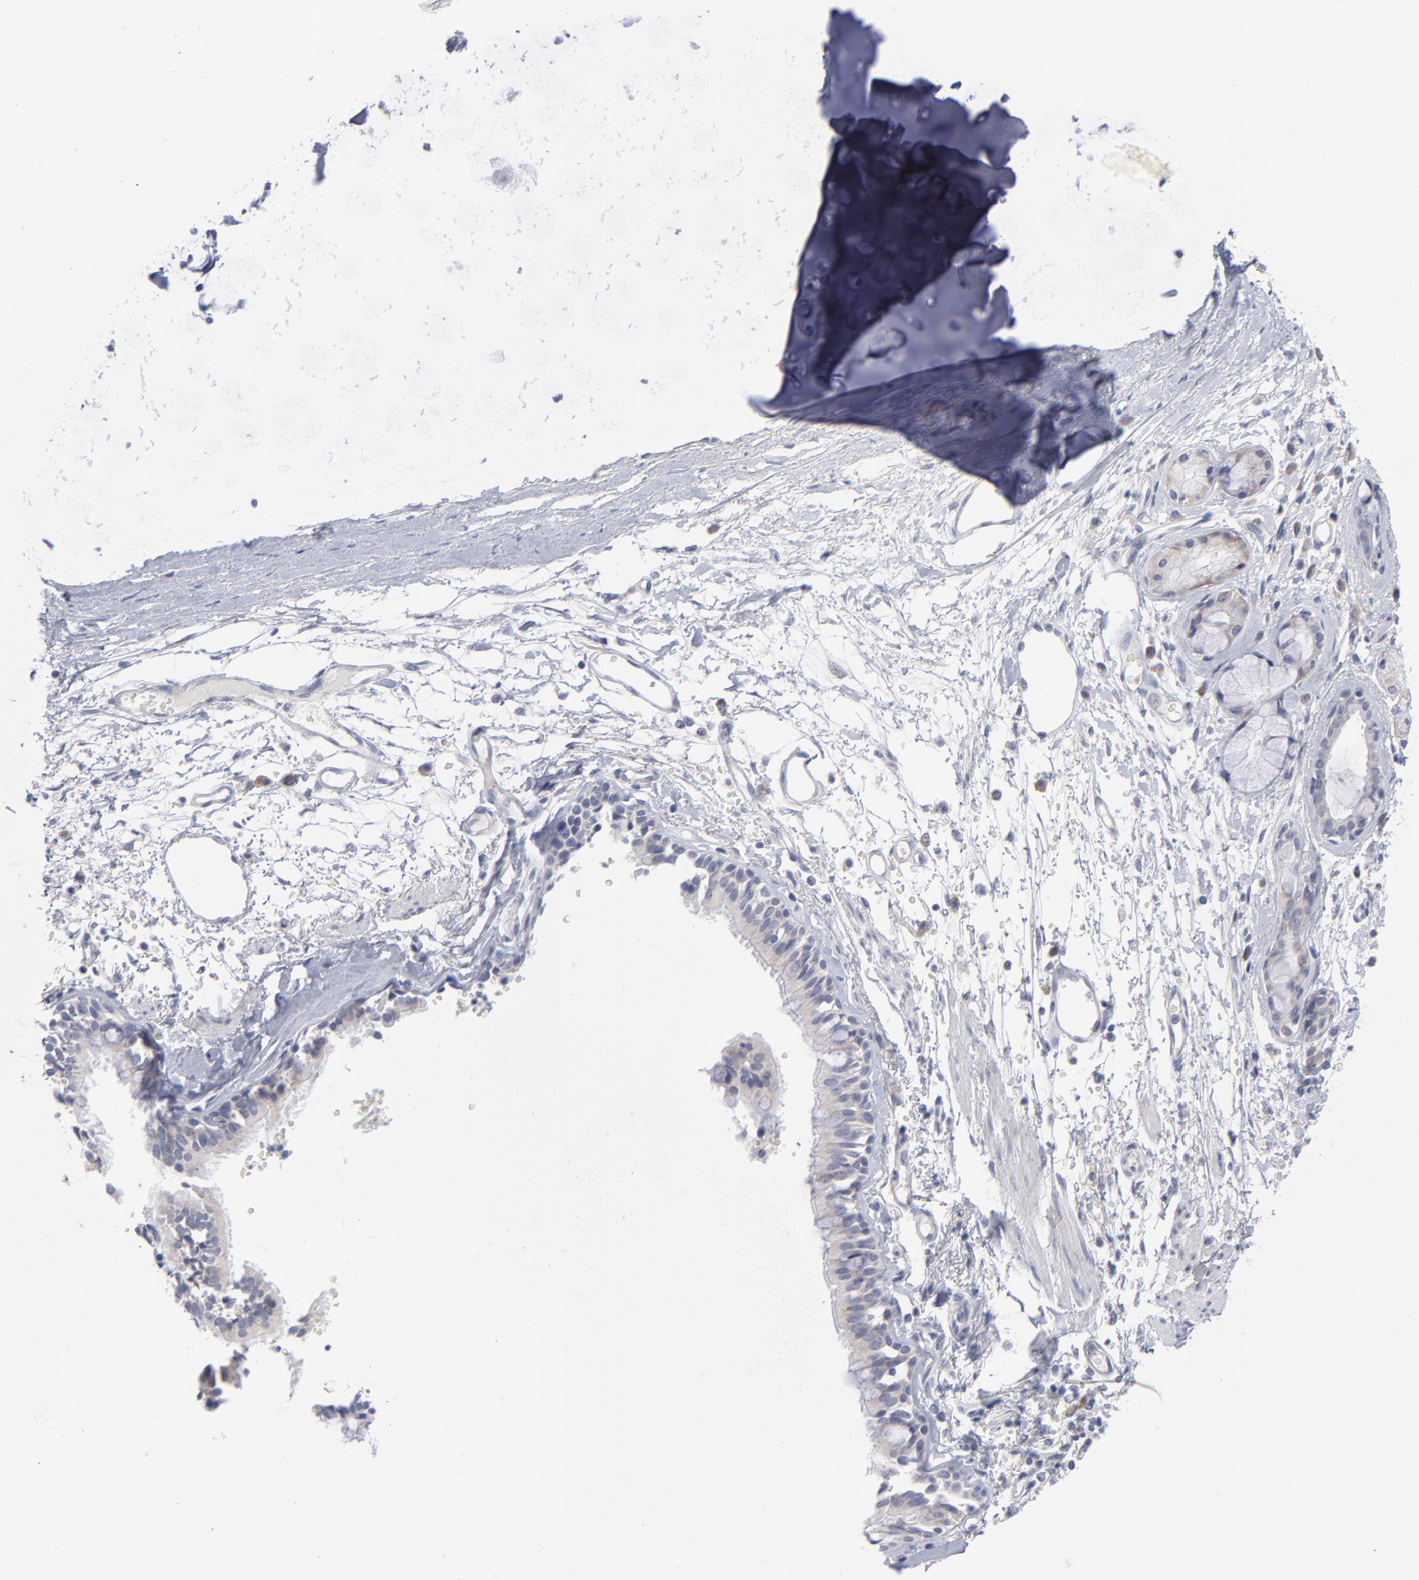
{"staining": {"intensity": "negative", "quantity": "none", "location": "none"}, "tissue": "bronchus", "cell_type": "Respiratory epithelial cells", "image_type": "normal", "snomed": [{"axis": "morphology", "description": "Normal tissue, NOS"}, {"axis": "topography", "description": "Bronchus"}, {"axis": "topography", "description": "Lung"}], "caption": "Human bronchus stained for a protein using IHC exhibits no positivity in respiratory epithelial cells.", "gene": "RPS24", "patient": {"sex": "female", "age": 56}}